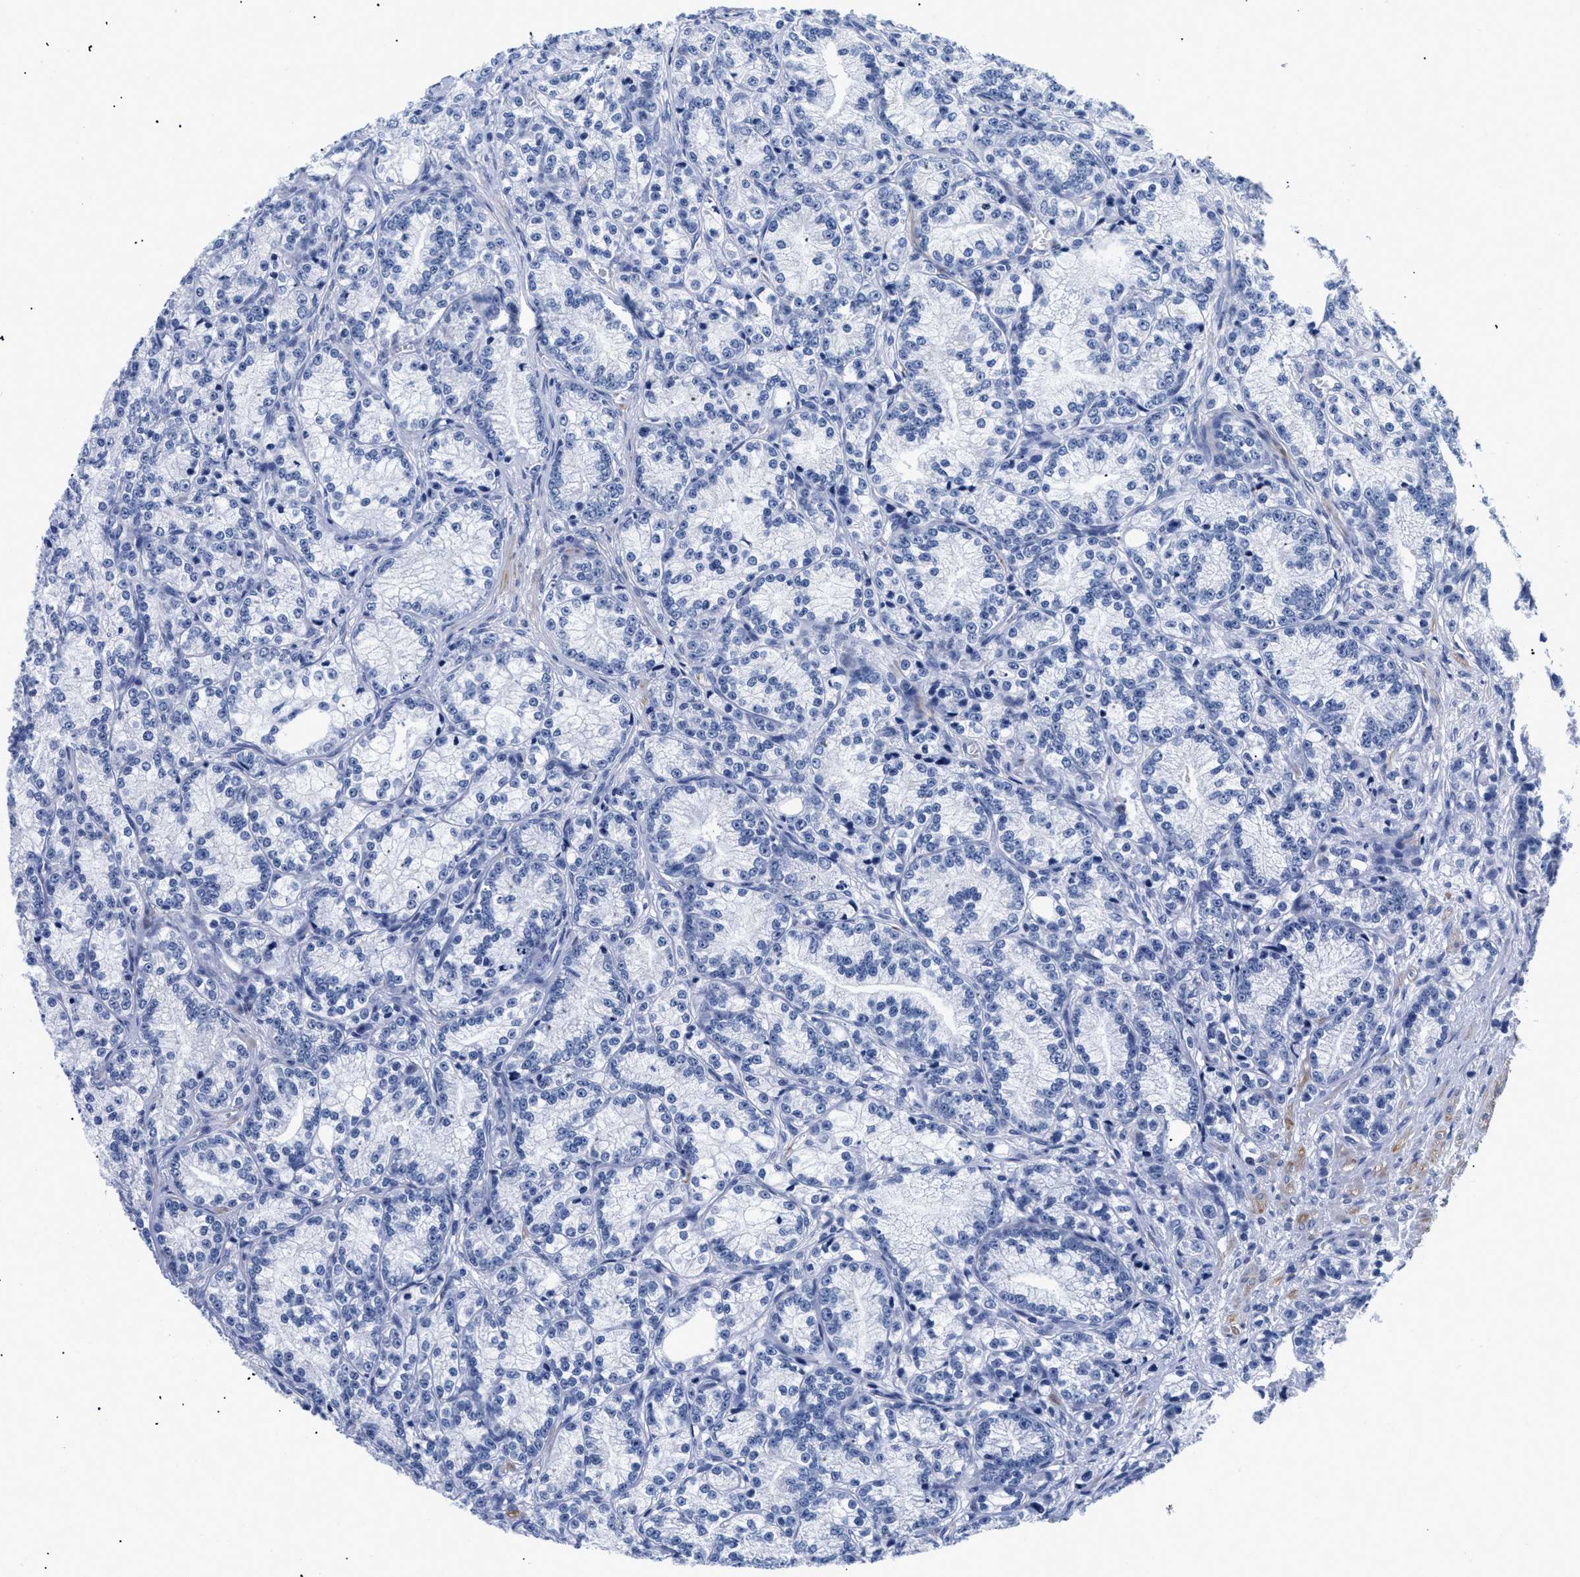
{"staining": {"intensity": "negative", "quantity": "none", "location": "none"}, "tissue": "prostate cancer", "cell_type": "Tumor cells", "image_type": "cancer", "snomed": [{"axis": "morphology", "description": "Adenocarcinoma, Low grade"}, {"axis": "topography", "description": "Prostate"}], "caption": "Tumor cells show no significant protein positivity in adenocarcinoma (low-grade) (prostate).", "gene": "SHD", "patient": {"sex": "male", "age": 89}}